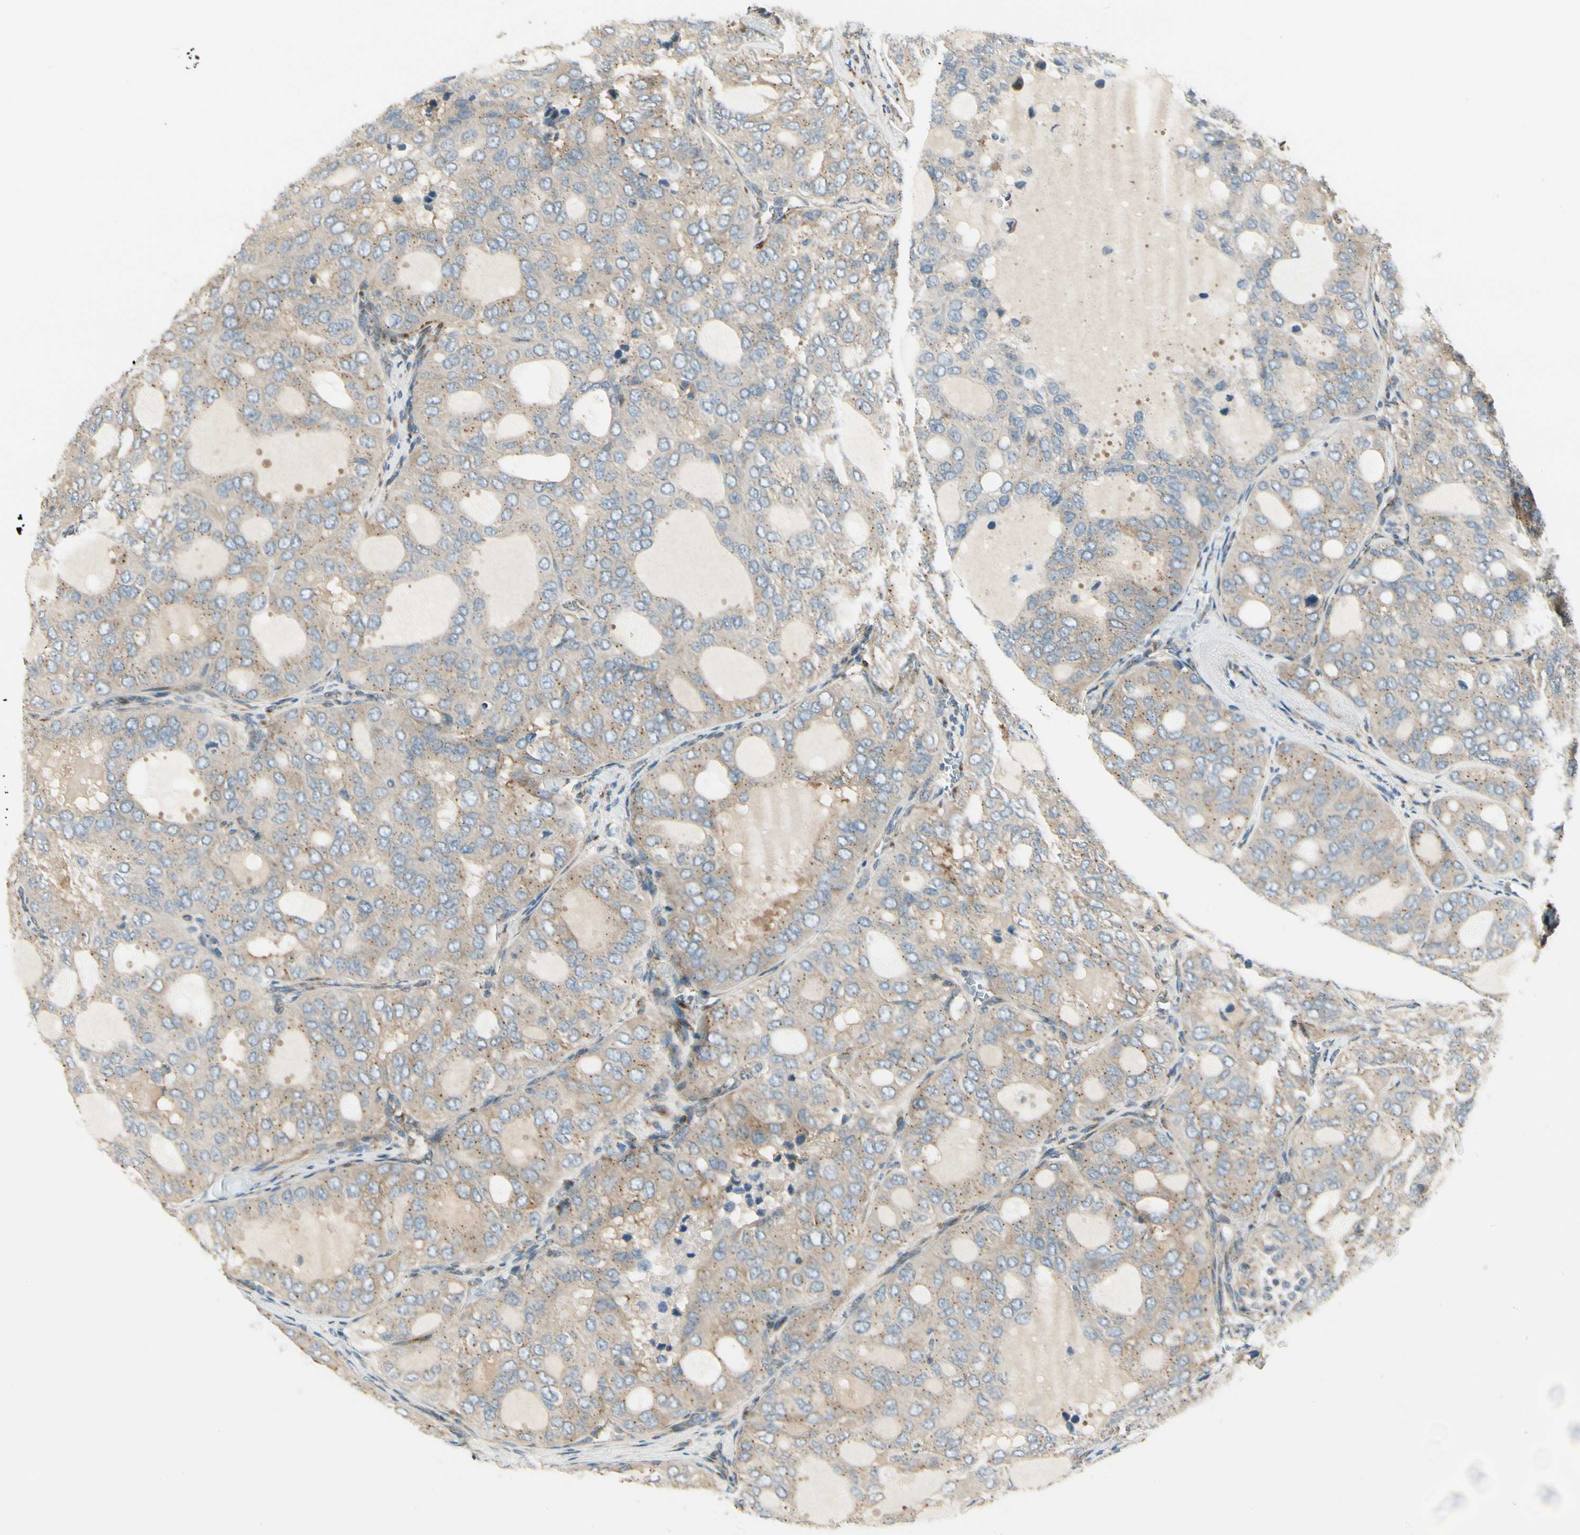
{"staining": {"intensity": "weak", "quantity": ">75%", "location": "cytoplasmic/membranous"}, "tissue": "thyroid cancer", "cell_type": "Tumor cells", "image_type": "cancer", "snomed": [{"axis": "morphology", "description": "Follicular adenoma carcinoma, NOS"}, {"axis": "topography", "description": "Thyroid gland"}], "caption": "IHC of human follicular adenoma carcinoma (thyroid) shows low levels of weak cytoplasmic/membranous expression in about >75% of tumor cells.", "gene": "MANSC1", "patient": {"sex": "male", "age": 75}}